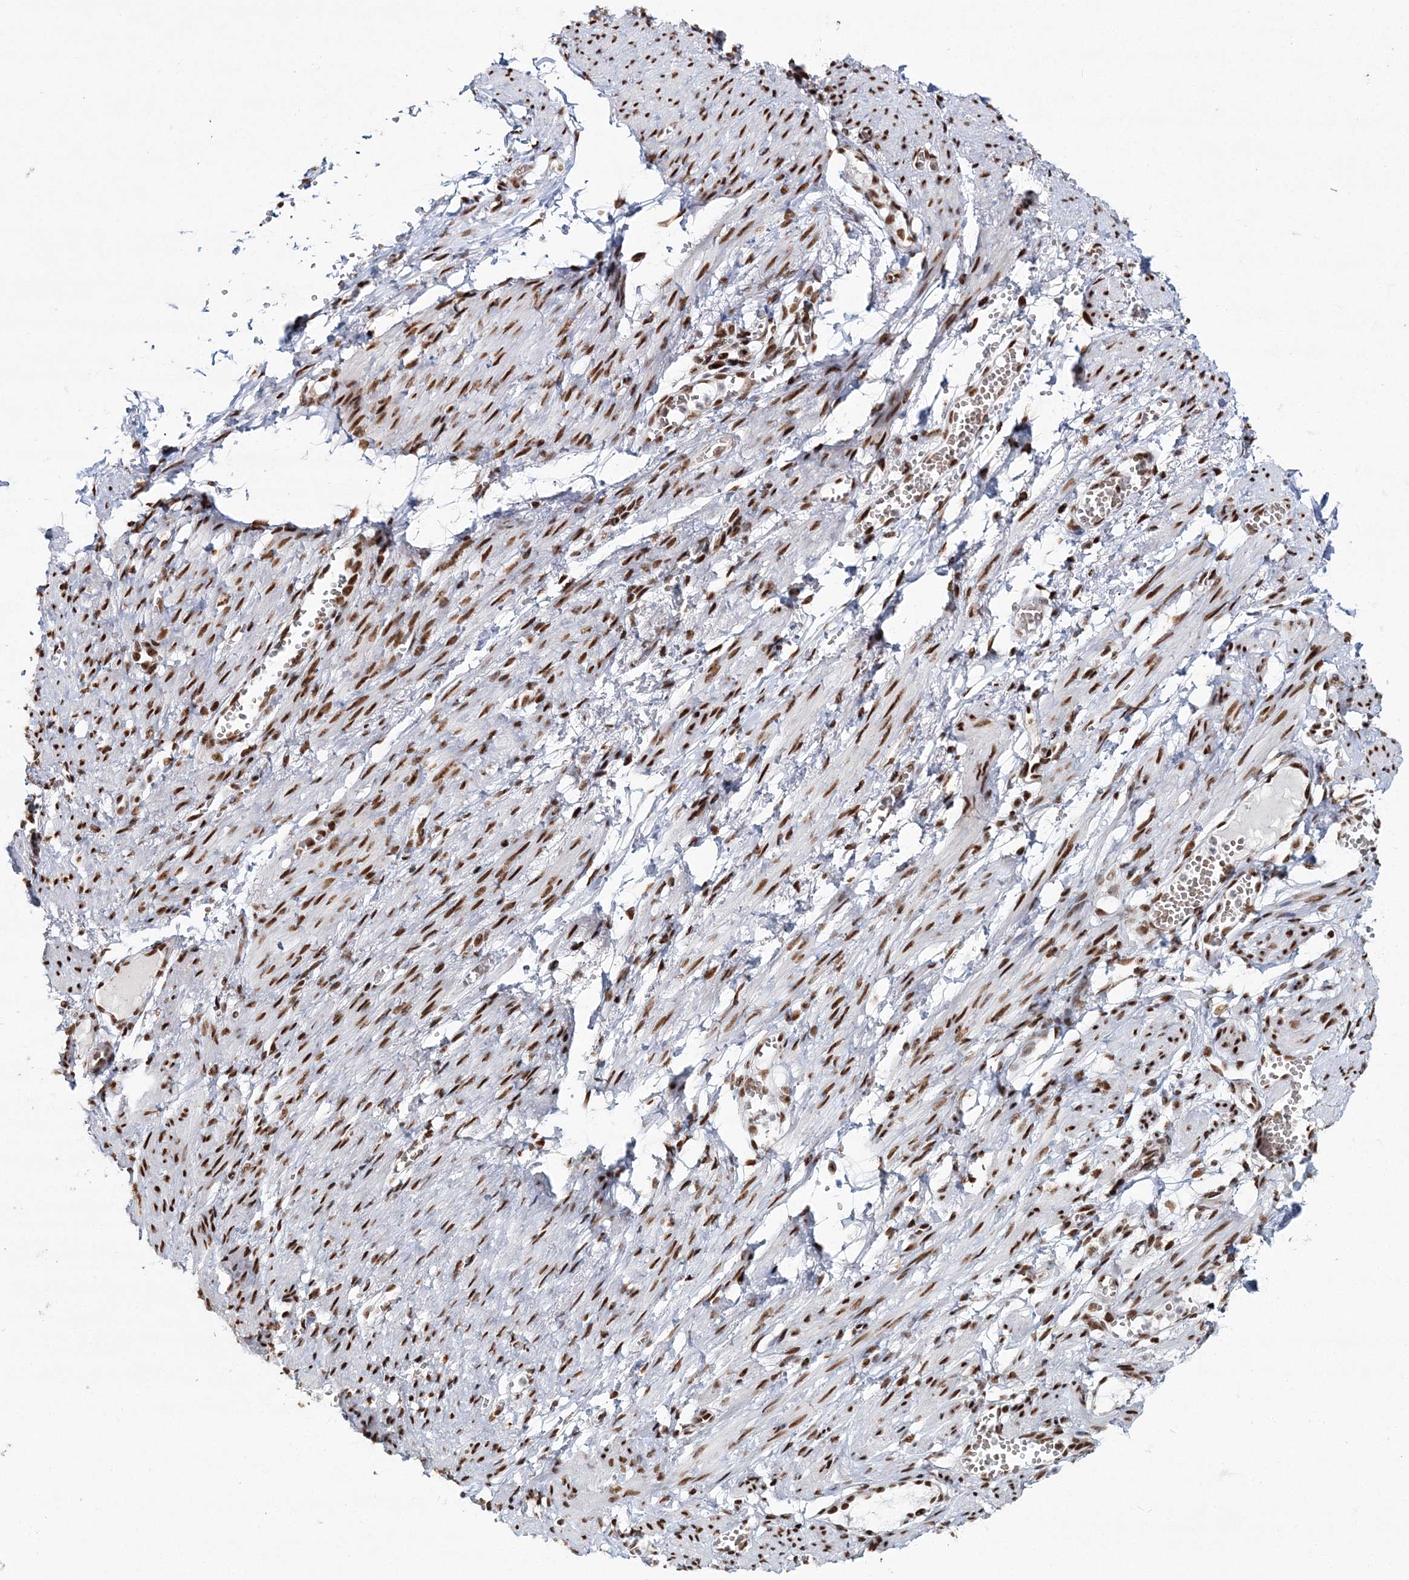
{"staining": {"intensity": "strong", "quantity": ">75%", "location": "nuclear"}, "tissue": "adipose tissue", "cell_type": "Adipocytes", "image_type": "normal", "snomed": [{"axis": "morphology", "description": "Normal tissue, NOS"}, {"axis": "topography", "description": "Smooth muscle"}, {"axis": "topography", "description": "Peripheral nerve tissue"}], "caption": "Human adipose tissue stained with a brown dye displays strong nuclear positive positivity in about >75% of adipocytes.", "gene": "ENSG00000290315", "patient": {"sex": "female", "age": 39}}